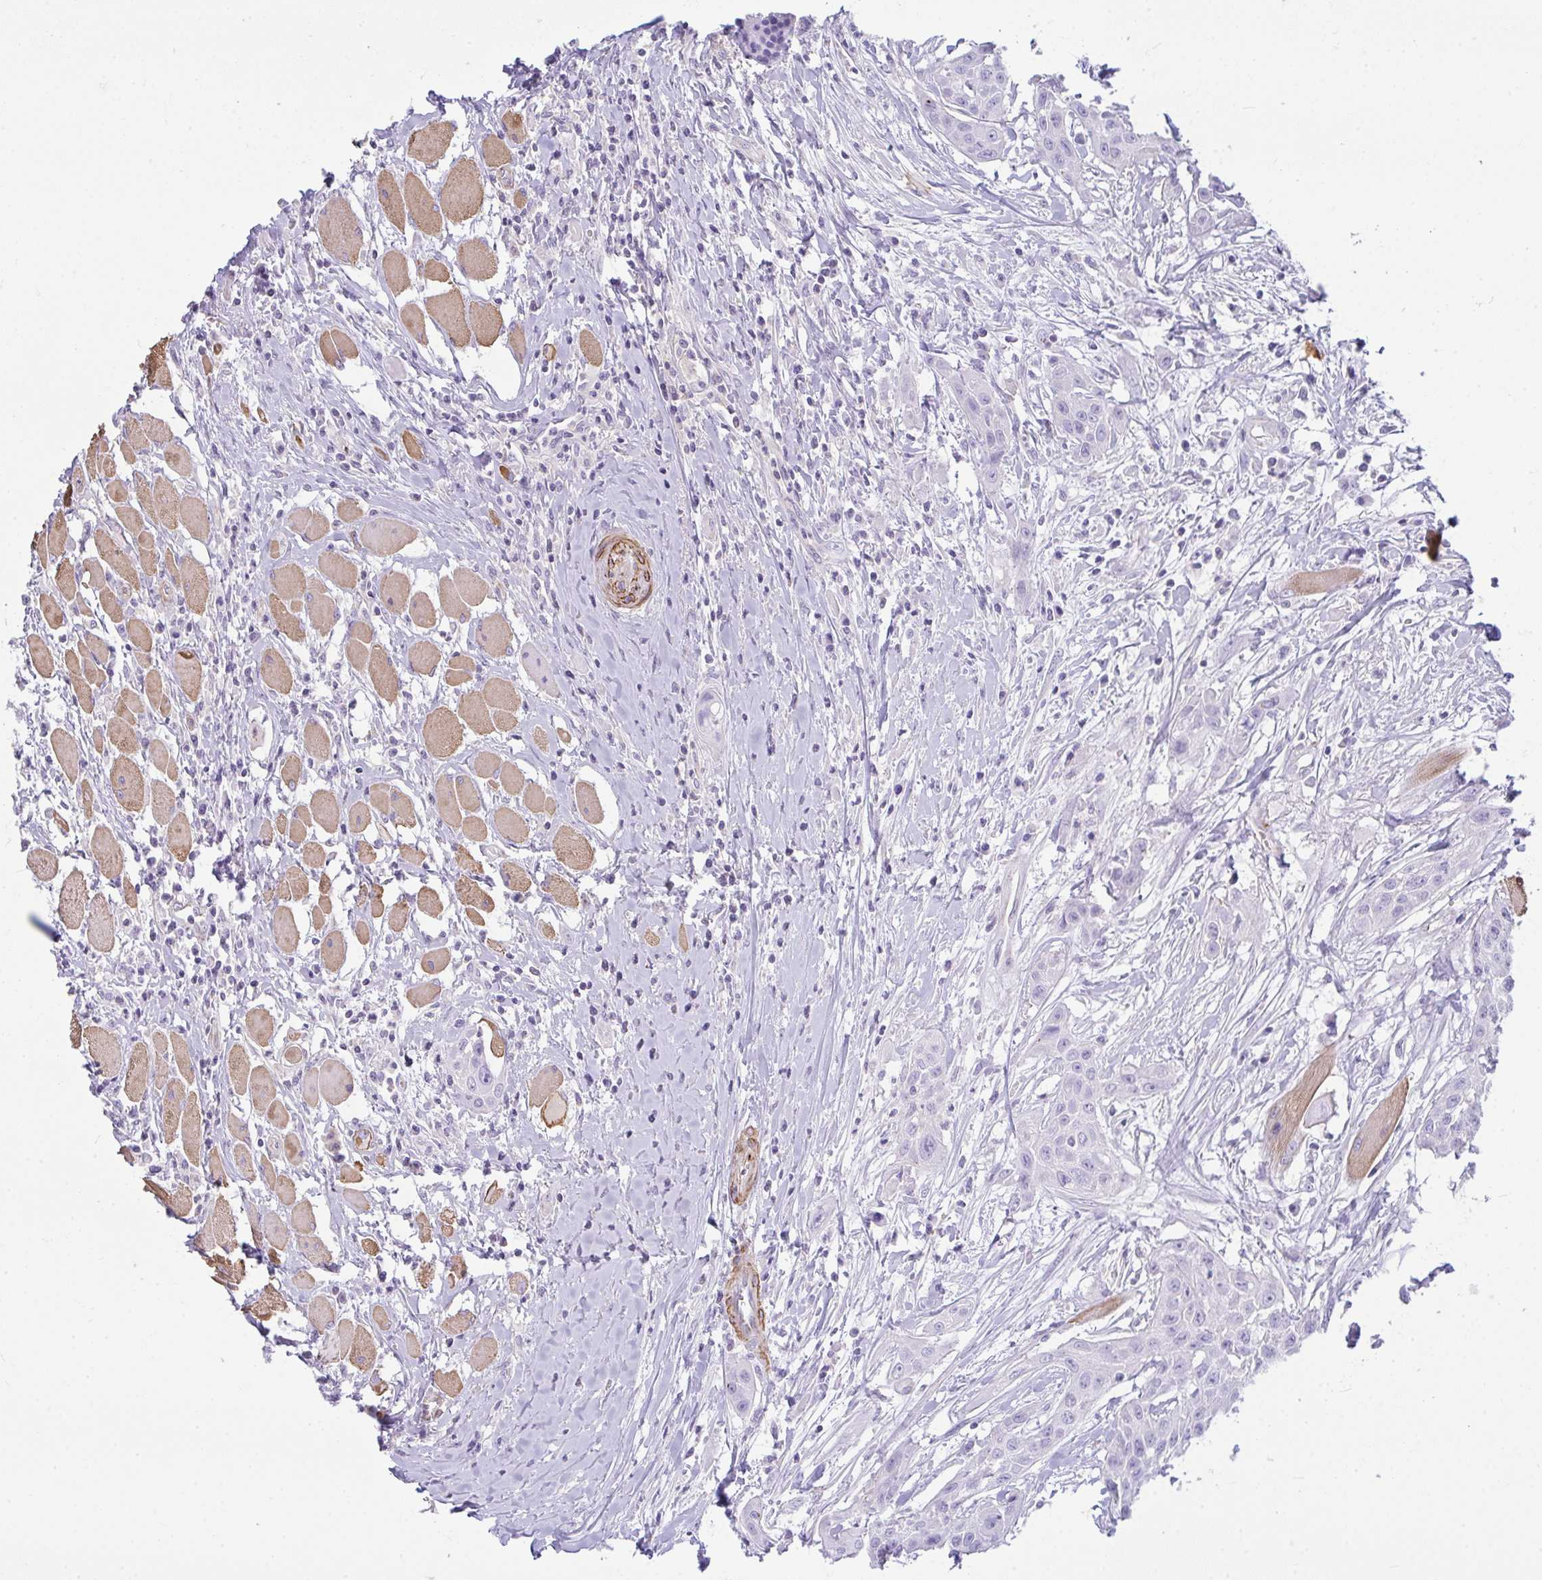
{"staining": {"intensity": "negative", "quantity": "none", "location": "none"}, "tissue": "head and neck cancer", "cell_type": "Tumor cells", "image_type": "cancer", "snomed": [{"axis": "morphology", "description": "Squamous cell carcinoma, NOS"}, {"axis": "topography", "description": "Head-Neck"}], "caption": "DAB immunohistochemical staining of human head and neck squamous cell carcinoma shows no significant positivity in tumor cells.", "gene": "CDRT15", "patient": {"sex": "female", "age": 73}}